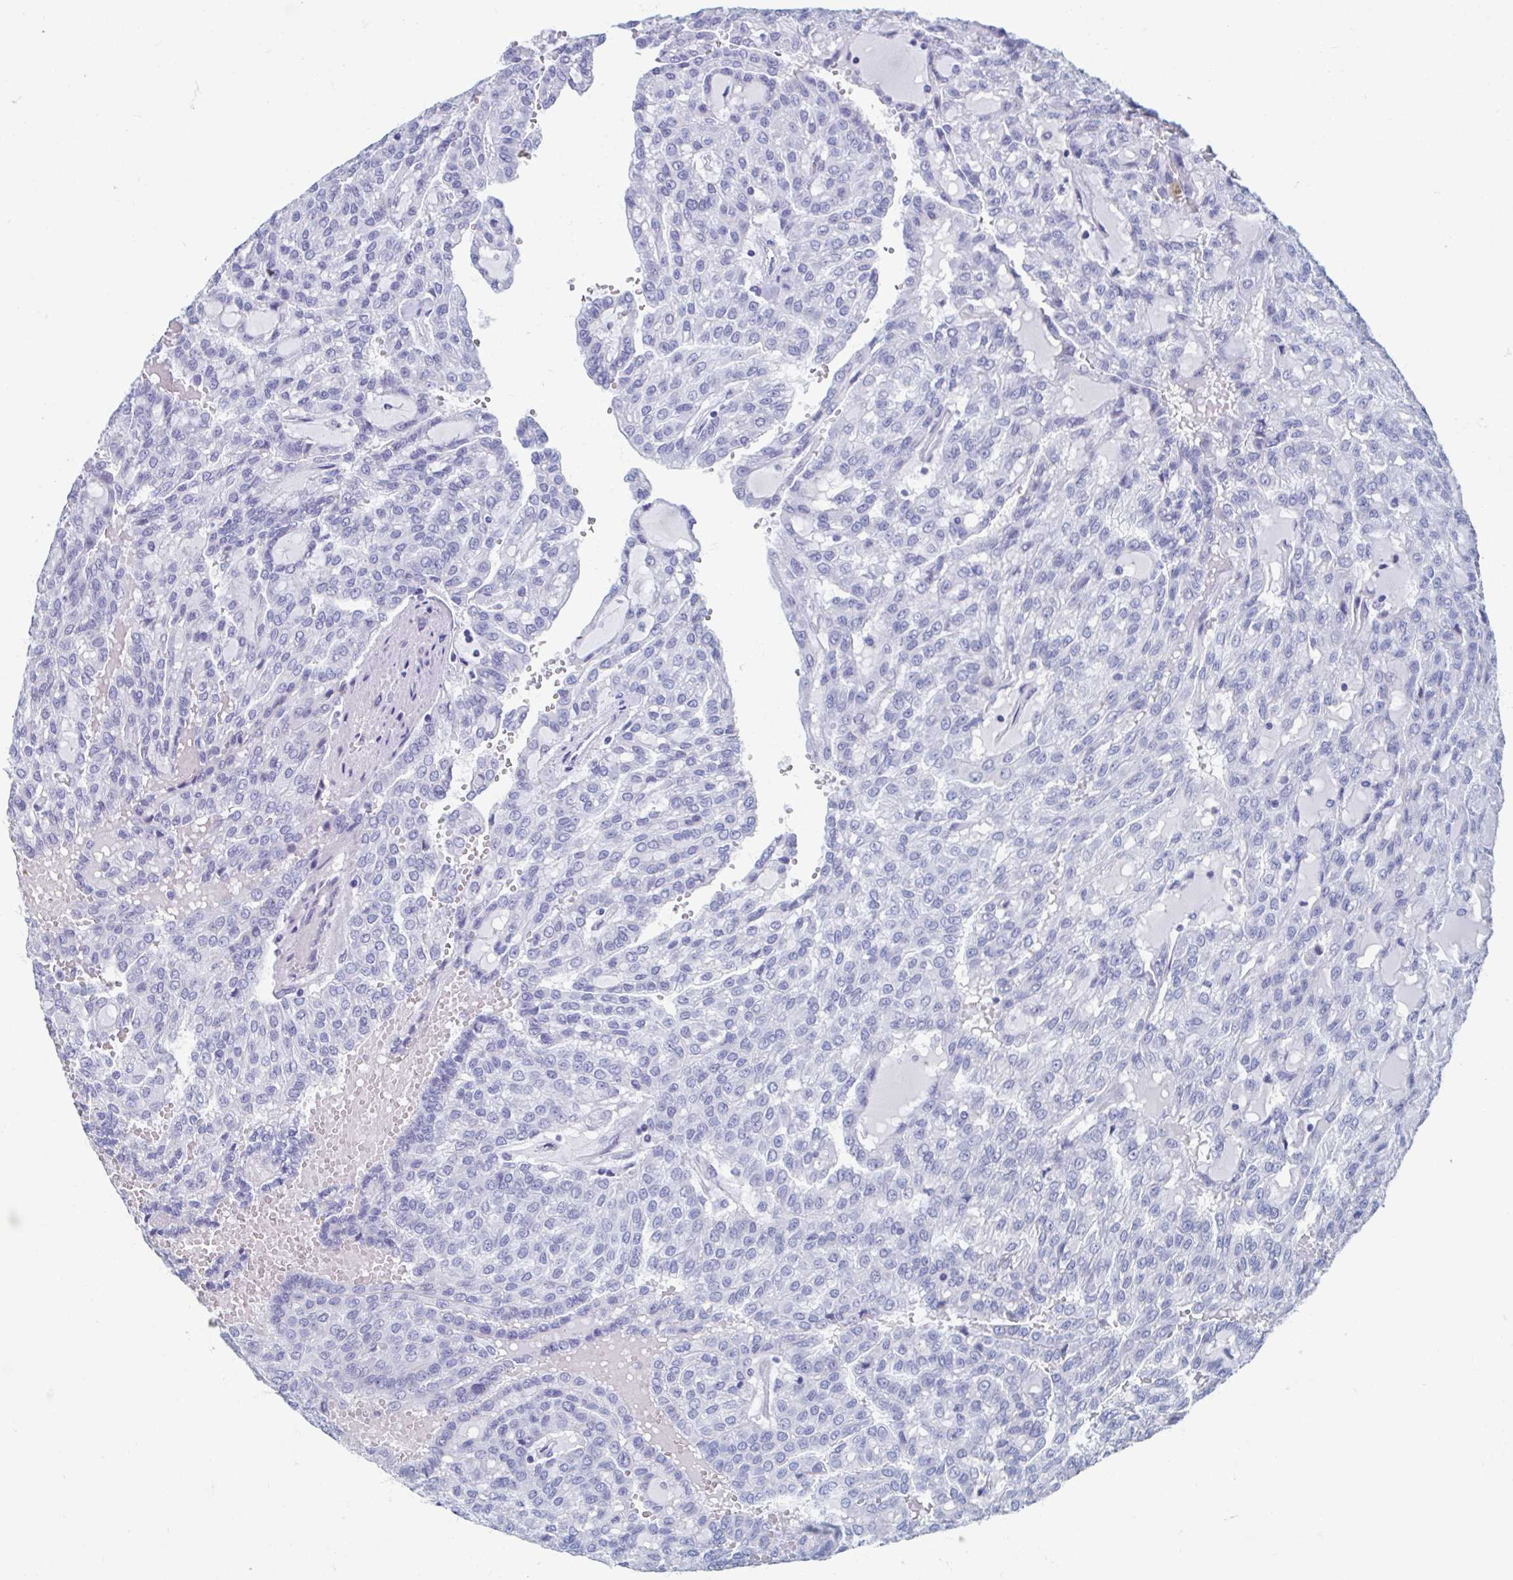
{"staining": {"intensity": "negative", "quantity": "none", "location": "none"}, "tissue": "renal cancer", "cell_type": "Tumor cells", "image_type": "cancer", "snomed": [{"axis": "morphology", "description": "Adenocarcinoma, NOS"}, {"axis": "topography", "description": "Kidney"}], "caption": "Human renal cancer (adenocarcinoma) stained for a protein using immunohistochemistry exhibits no staining in tumor cells.", "gene": "SHCBP1L", "patient": {"sex": "male", "age": 63}}